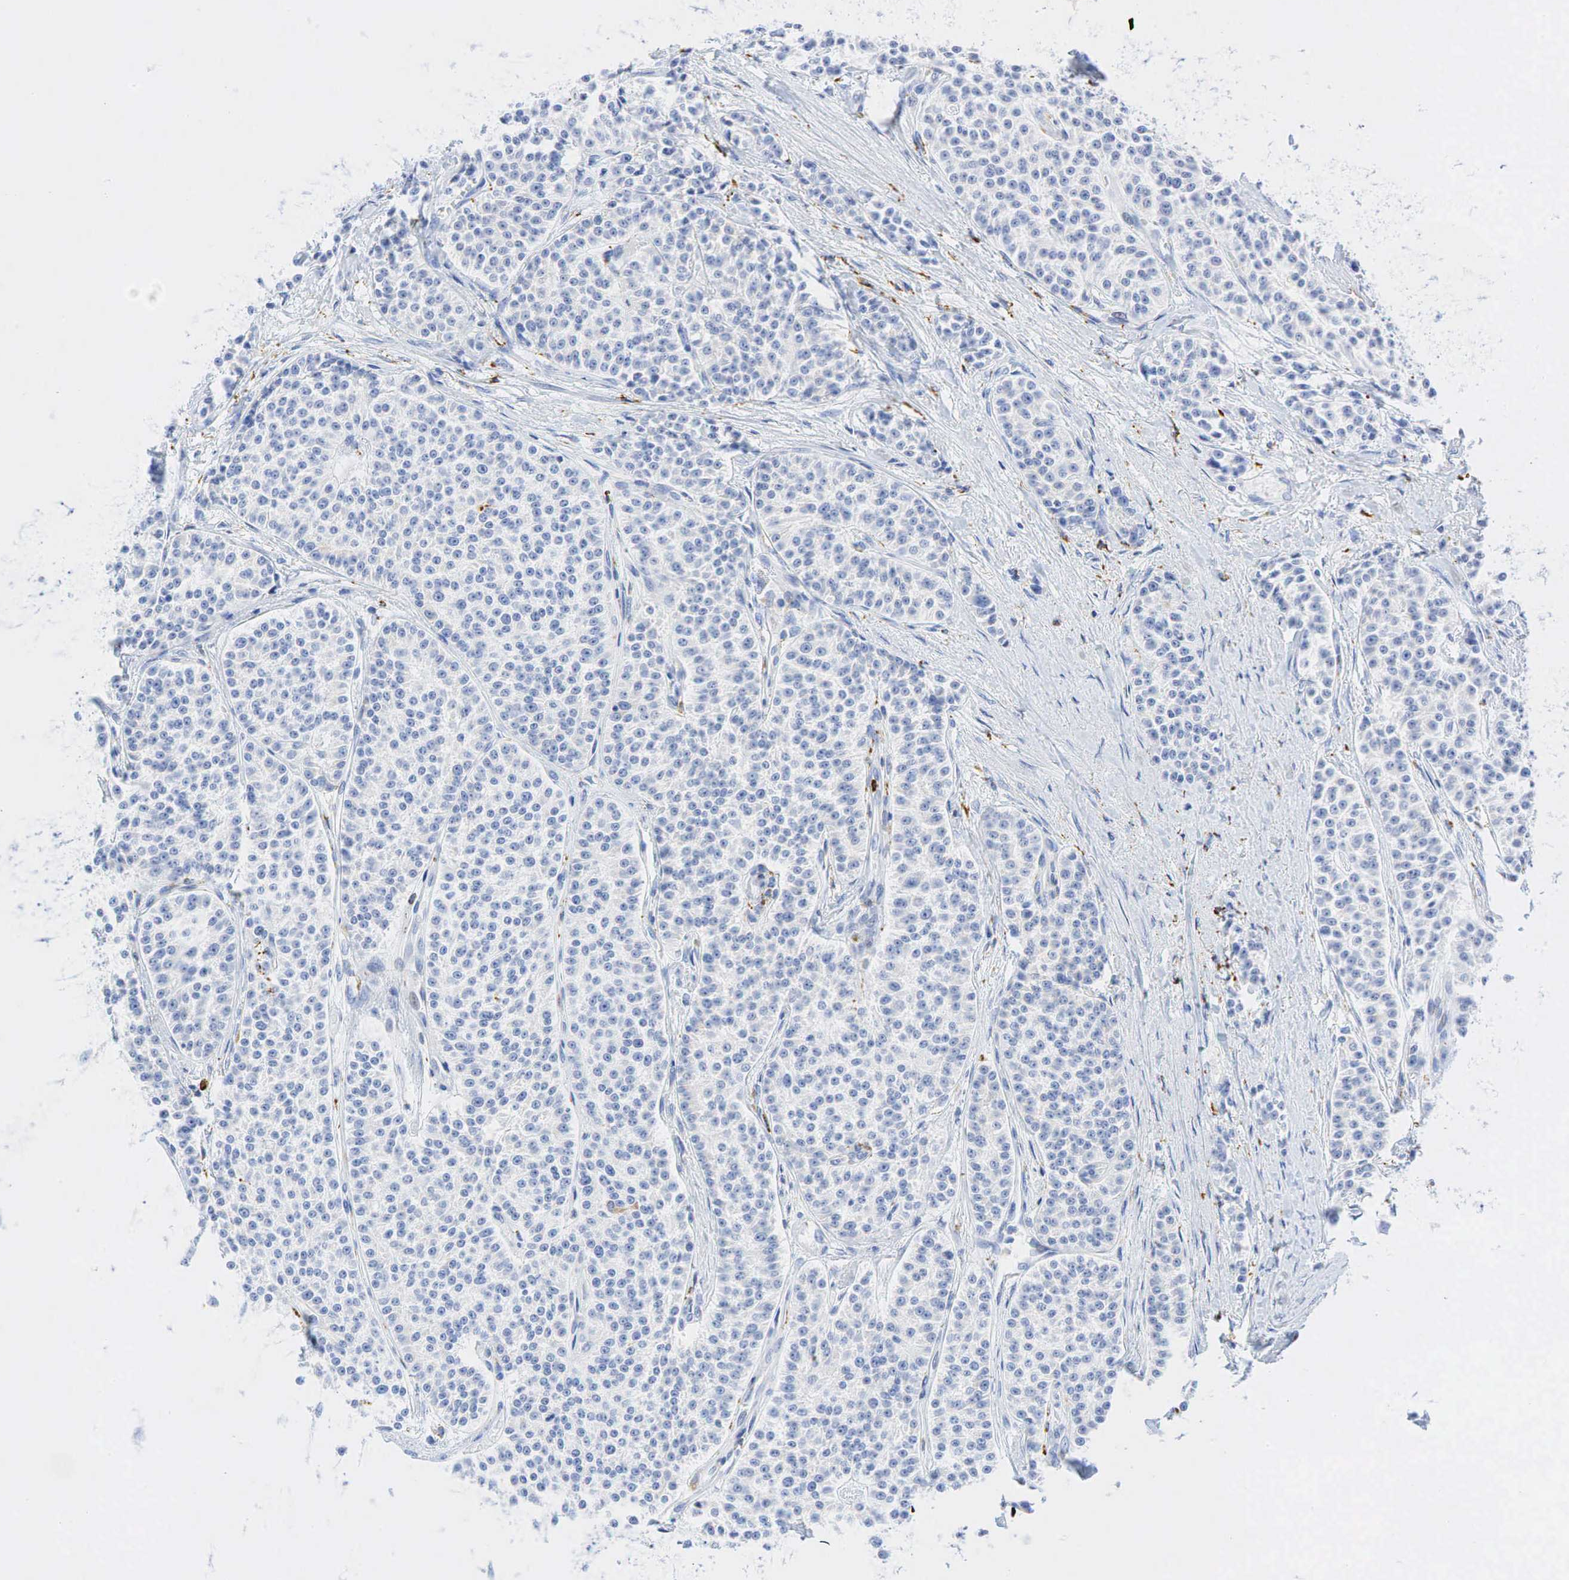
{"staining": {"intensity": "negative", "quantity": "none", "location": "none"}, "tissue": "carcinoid", "cell_type": "Tumor cells", "image_type": "cancer", "snomed": [{"axis": "morphology", "description": "Carcinoid, malignant, NOS"}, {"axis": "topography", "description": "Stomach"}], "caption": "Histopathology image shows no protein positivity in tumor cells of carcinoid tissue. (Immunohistochemistry, brightfield microscopy, high magnification).", "gene": "CD68", "patient": {"sex": "female", "age": 76}}